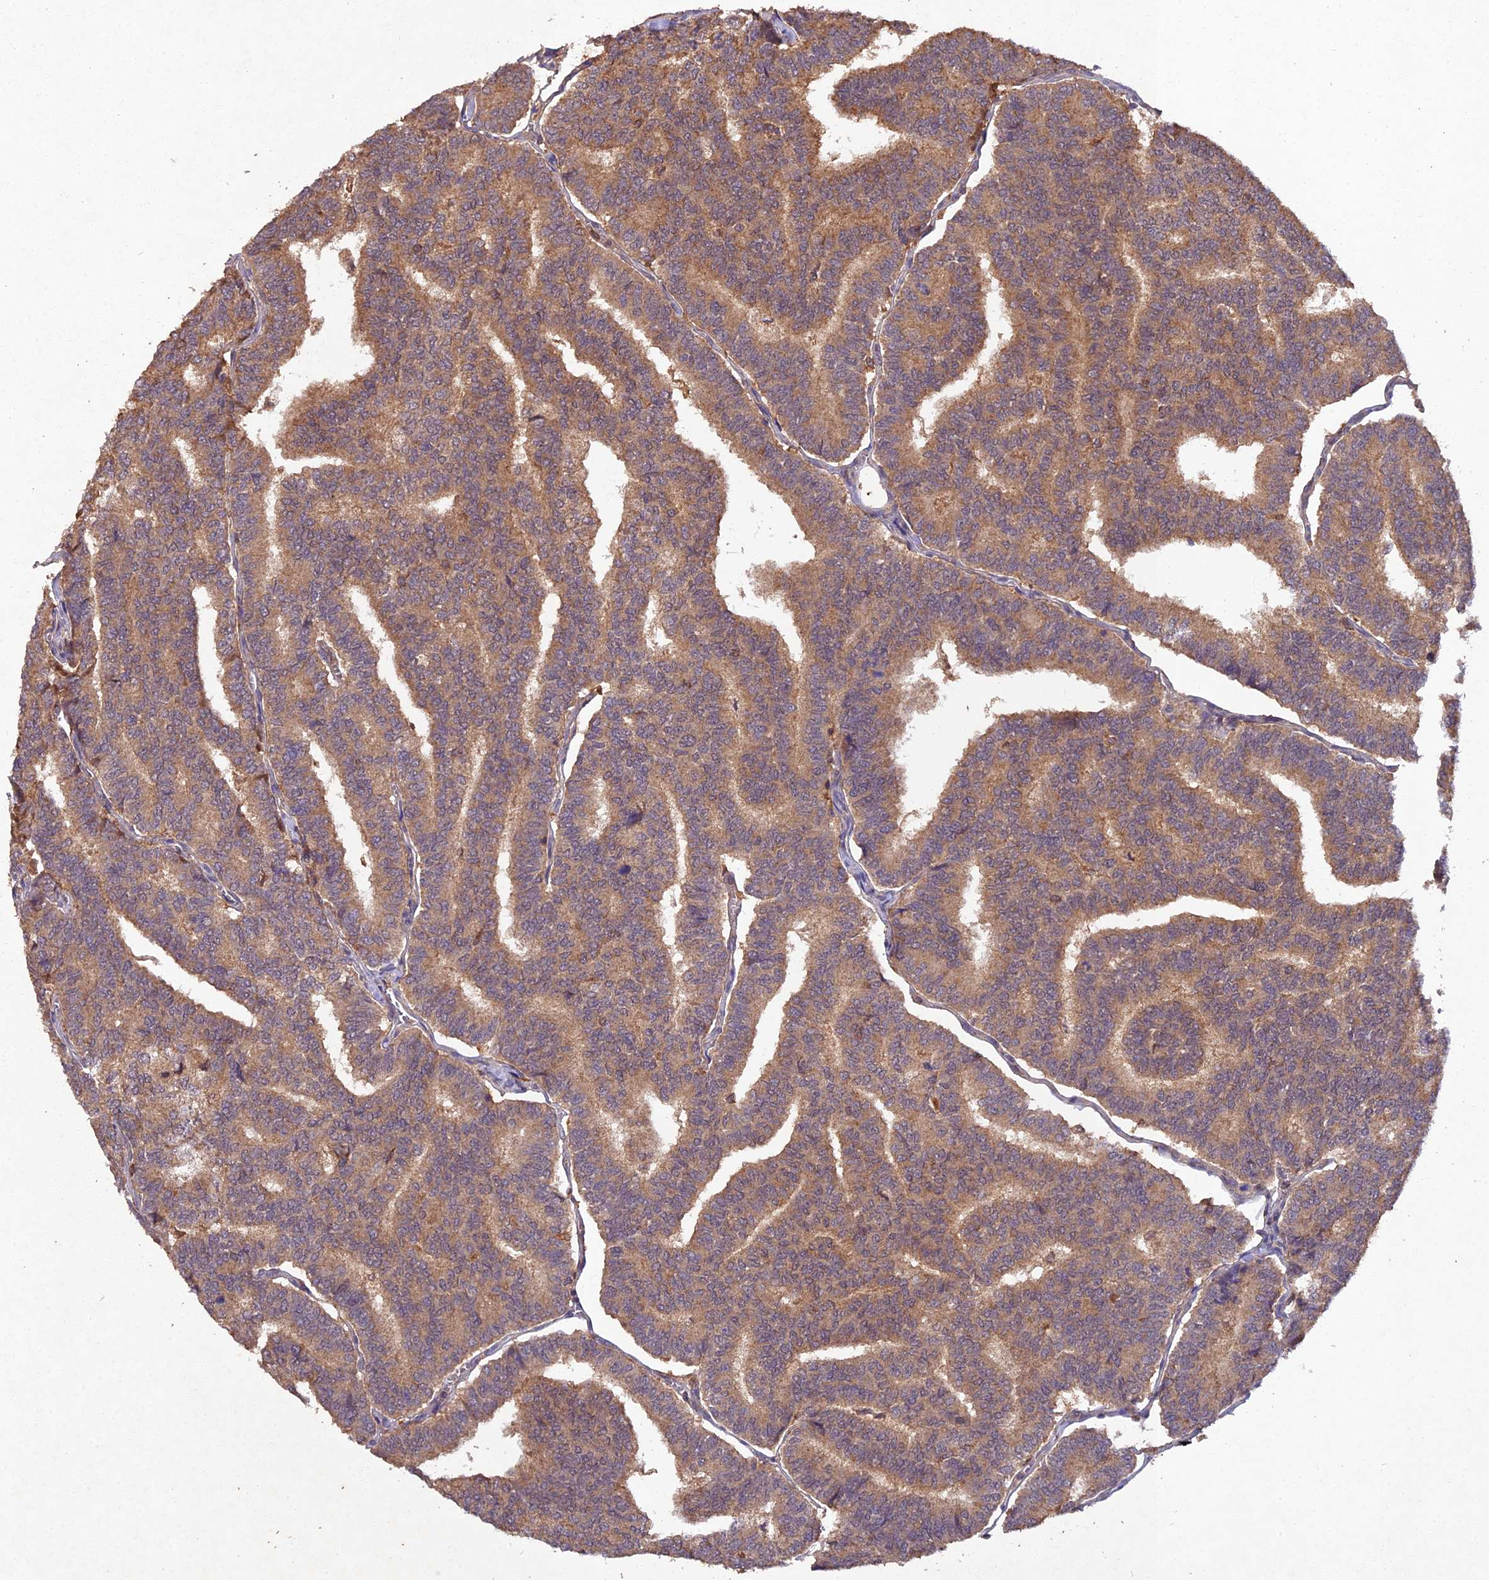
{"staining": {"intensity": "moderate", "quantity": ">75%", "location": "cytoplasmic/membranous"}, "tissue": "thyroid cancer", "cell_type": "Tumor cells", "image_type": "cancer", "snomed": [{"axis": "morphology", "description": "Papillary adenocarcinoma, NOS"}, {"axis": "topography", "description": "Thyroid gland"}], "caption": "Immunohistochemistry of thyroid cancer (papillary adenocarcinoma) reveals medium levels of moderate cytoplasmic/membranous positivity in approximately >75% of tumor cells.", "gene": "TMEM258", "patient": {"sex": "female", "age": 35}}